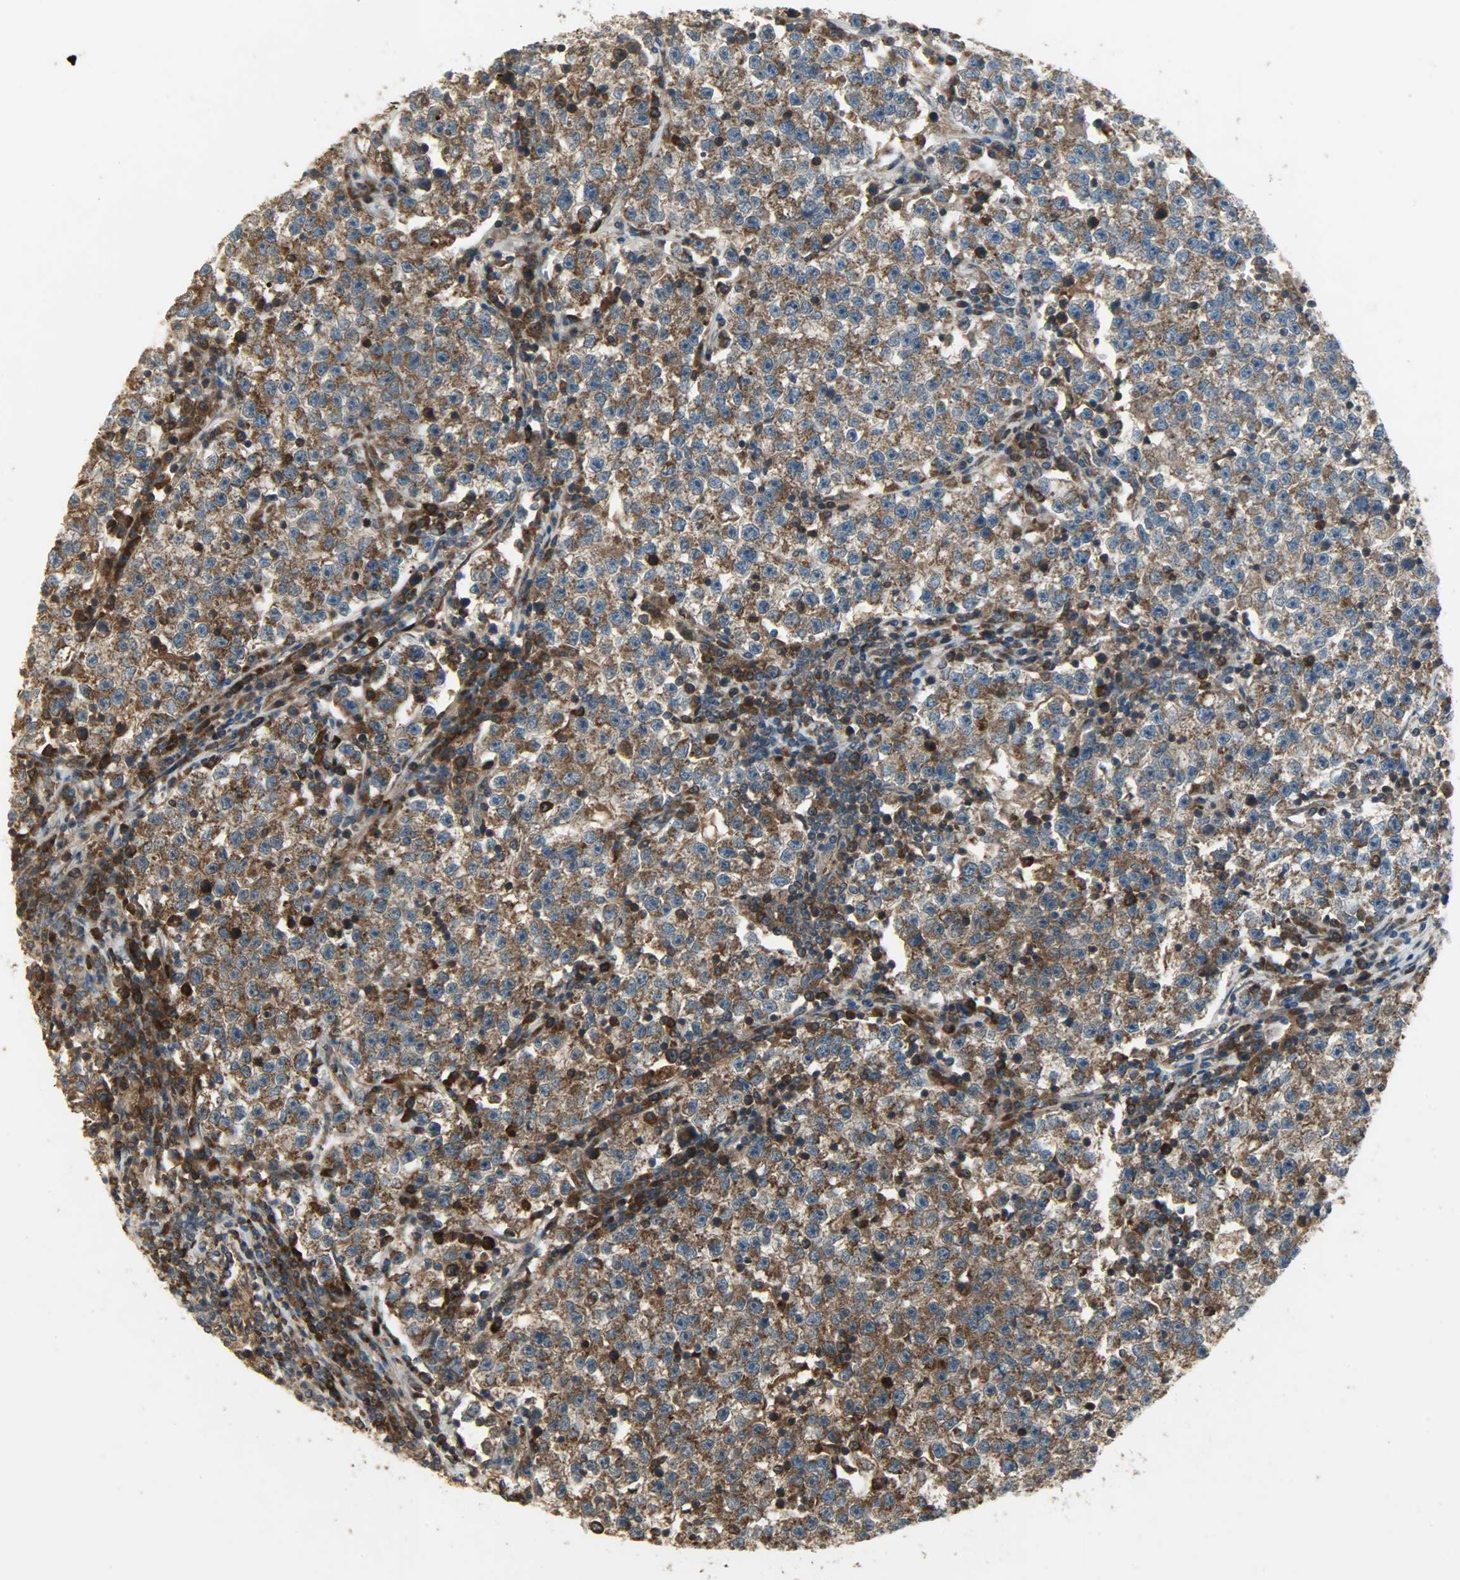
{"staining": {"intensity": "strong", "quantity": ">75%", "location": "cytoplasmic/membranous"}, "tissue": "testis cancer", "cell_type": "Tumor cells", "image_type": "cancer", "snomed": [{"axis": "morphology", "description": "Seminoma, NOS"}, {"axis": "topography", "description": "Testis"}], "caption": "Immunohistochemical staining of testis cancer demonstrates high levels of strong cytoplasmic/membranous protein expression in approximately >75% of tumor cells. The staining was performed using DAB, with brown indicating positive protein expression. Nuclei are stained blue with hematoxylin.", "gene": "AMT", "patient": {"sex": "male", "age": 22}}